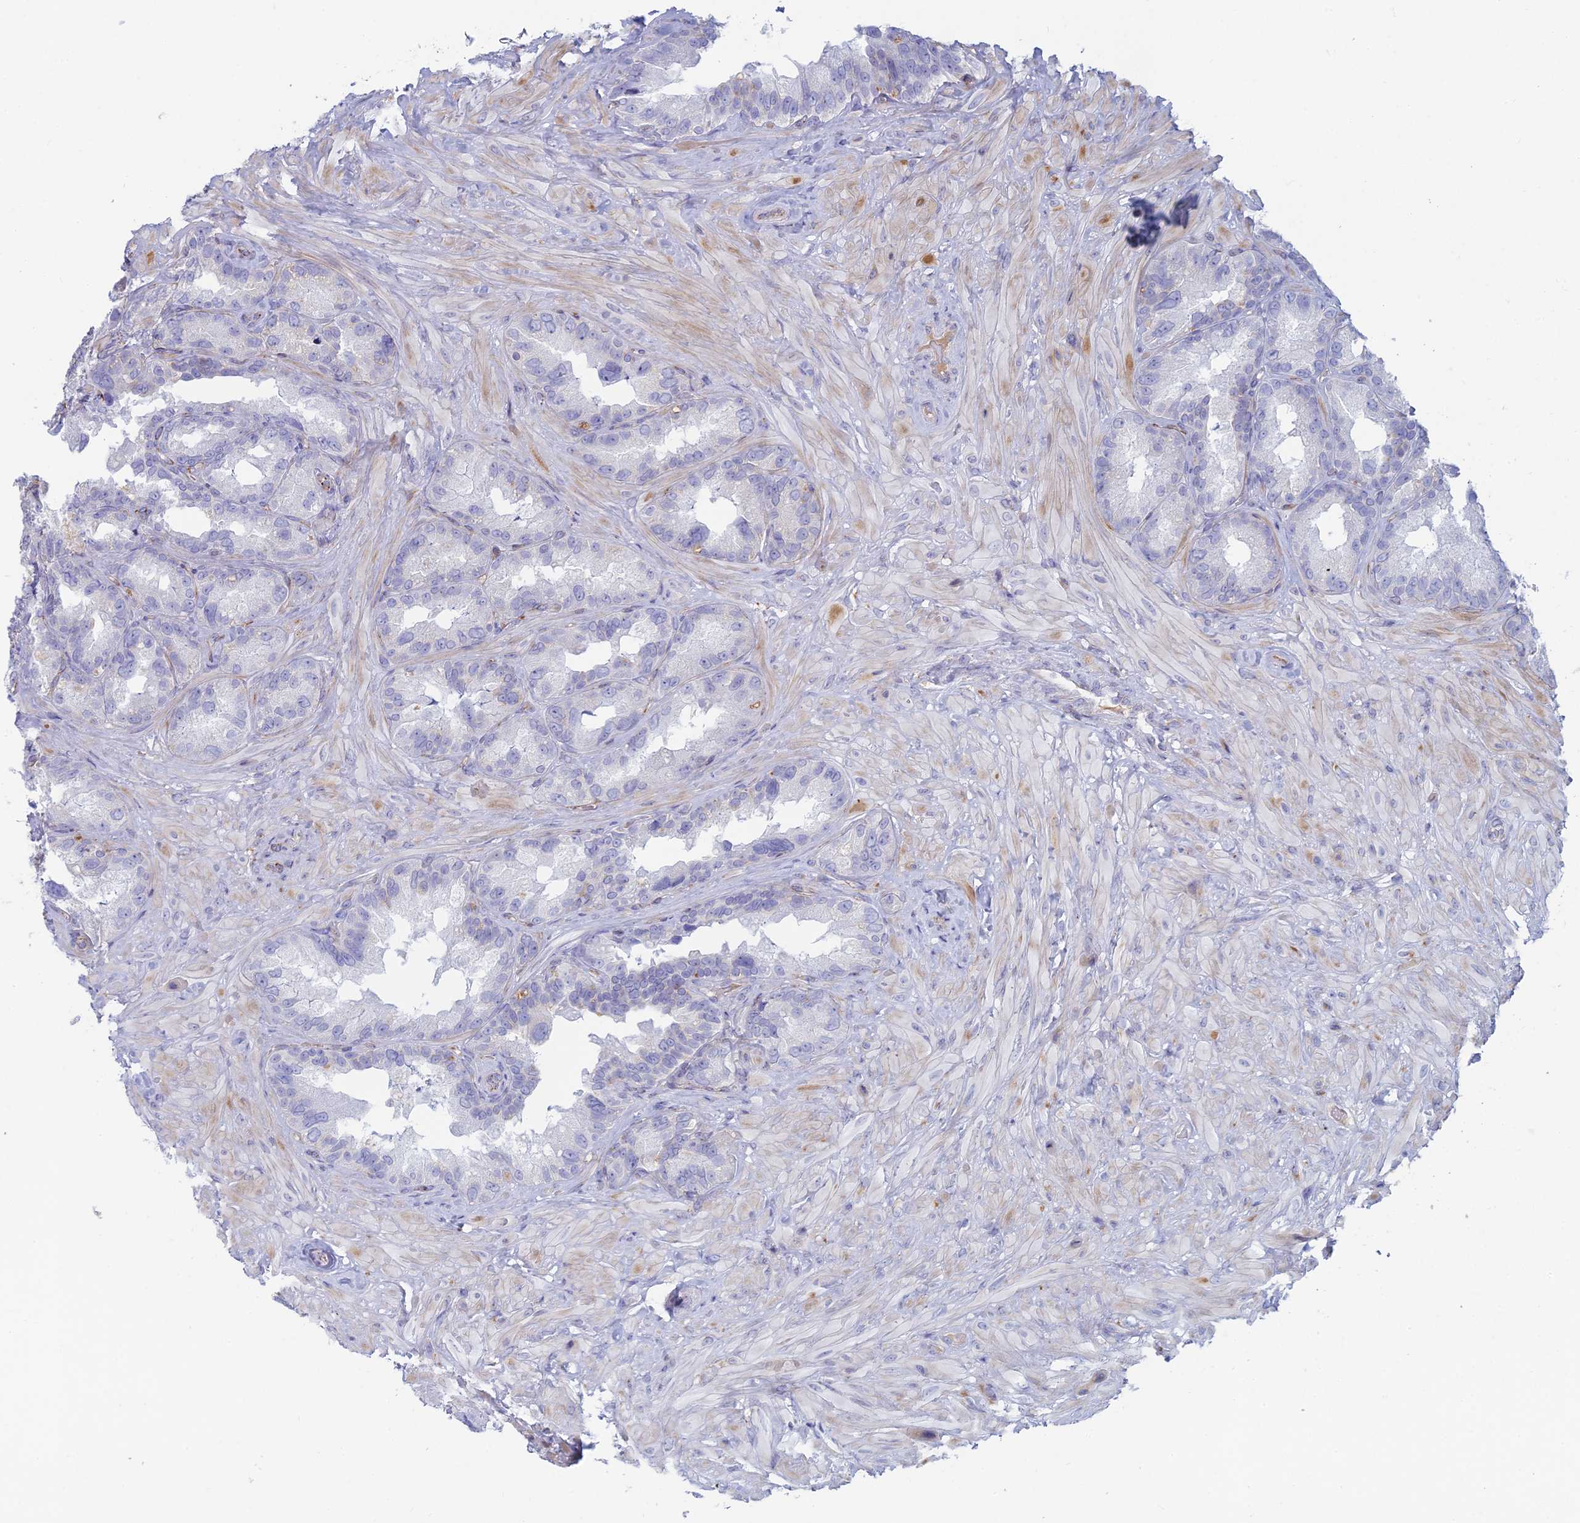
{"staining": {"intensity": "negative", "quantity": "none", "location": "none"}, "tissue": "seminal vesicle", "cell_type": "Glandular cells", "image_type": "normal", "snomed": [{"axis": "morphology", "description": "Normal tissue, NOS"}, {"axis": "topography", "description": "Seminal veicle"}, {"axis": "topography", "description": "Peripheral nerve tissue"}], "caption": "Immunohistochemistry (IHC) of benign seminal vesicle shows no positivity in glandular cells. The staining is performed using DAB (3,3'-diaminobenzidine) brown chromogen with nuclei counter-stained in using hematoxylin.", "gene": "FERD3L", "patient": {"sex": "male", "age": 67}}